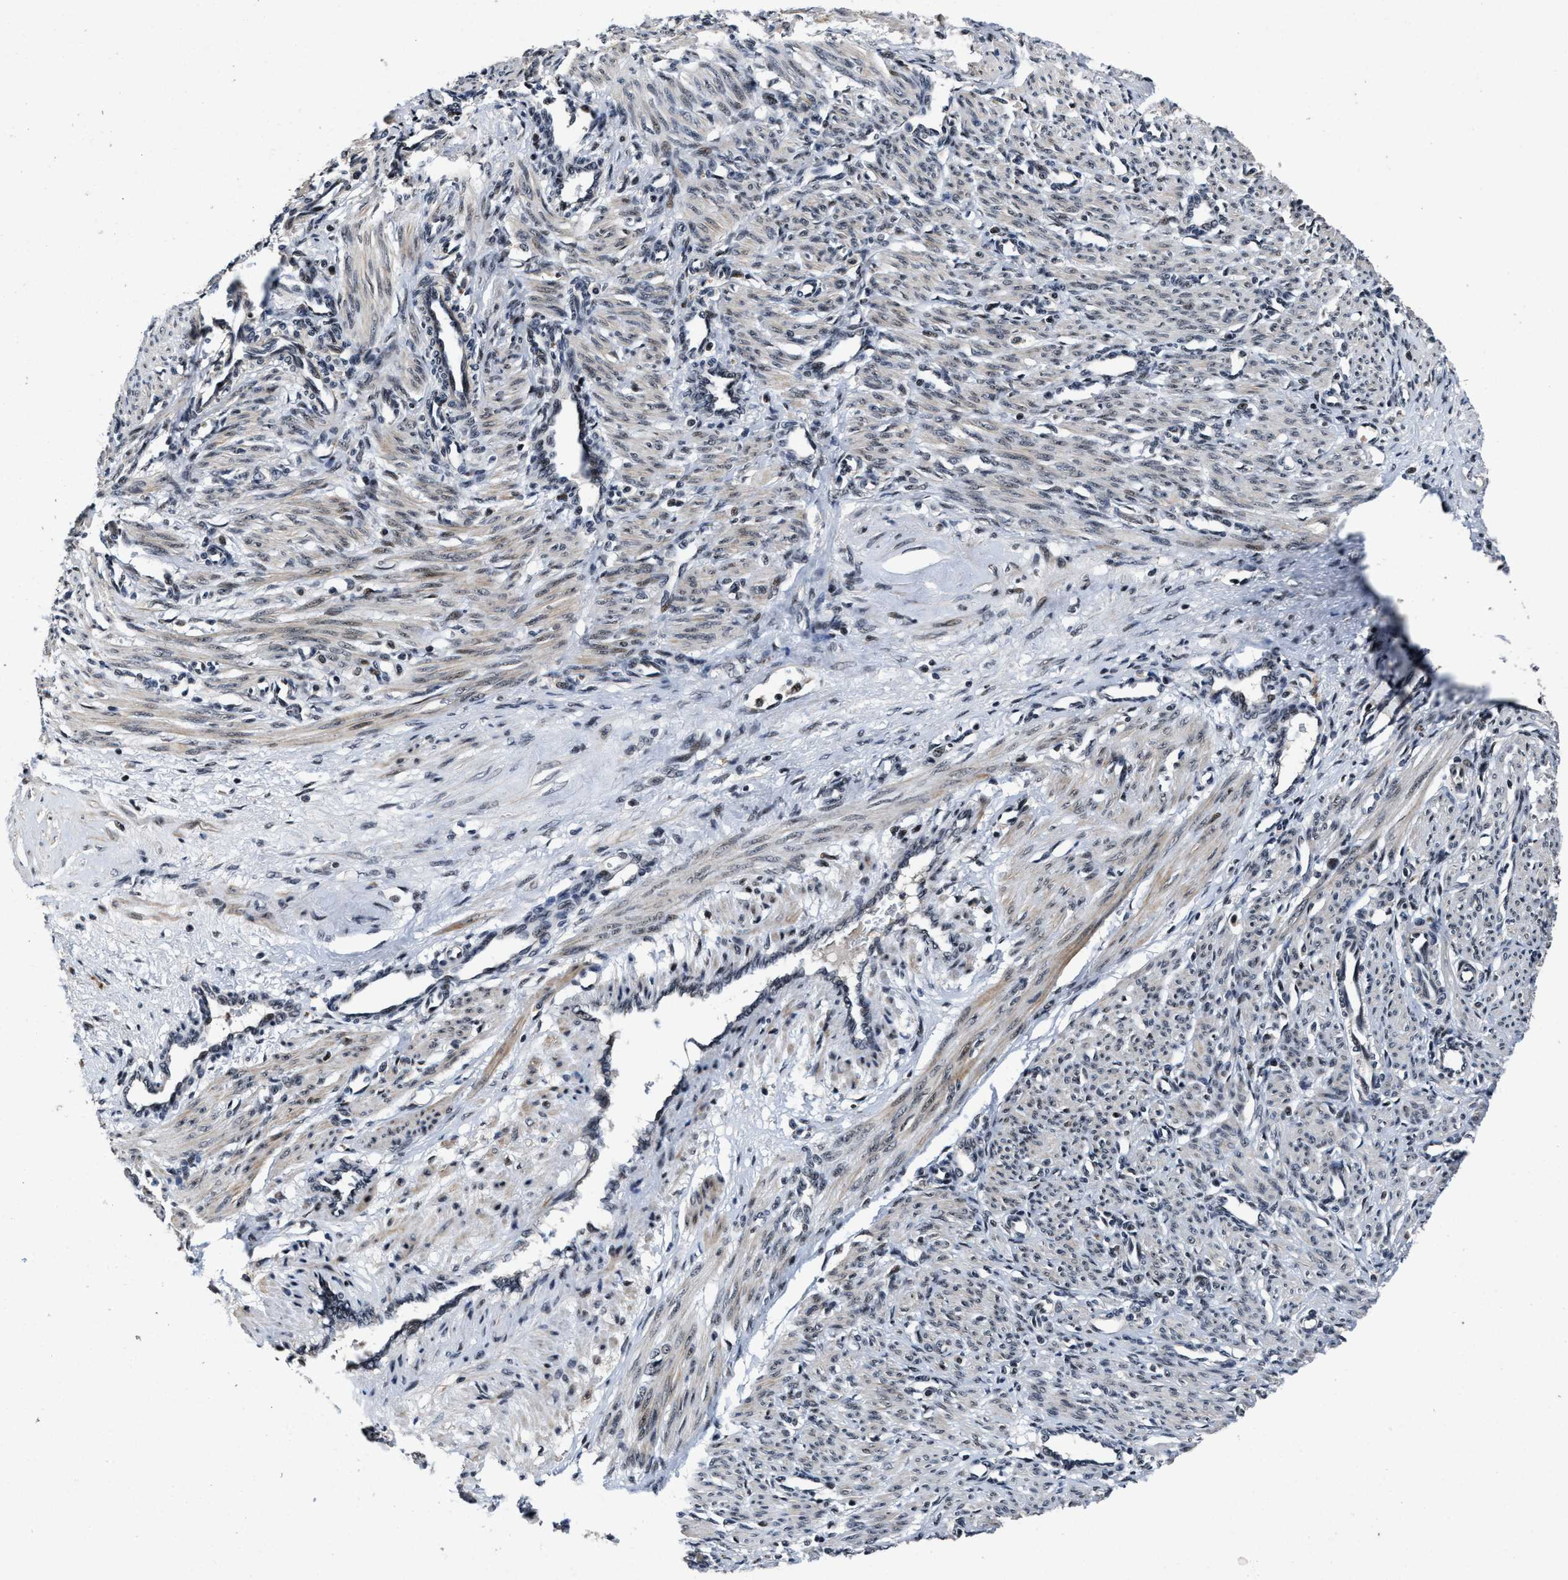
{"staining": {"intensity": "weak", "quantity": ">75%", "location": "cytoplasmic/membranous,nuclear"}, "tissue": "smooth muscle", "cell_type": "Smooth muscle cells", "image_type": "normal", "snomed": [{"axis": "morphology", "description": "Normal tissue, NOS"}, {"axis": "topography", "description": "Endometrium"}], "caption": "Immunohistochemistry (IHC) histopathology image of normal human smooth muscle stained for a protein (brown), which shows low levels of weak cytoplasmic/membranous,nuclear positivity in approximately >75% of smooth muscle cells.", "gene": "ZNF233", "patient": {"sex": "female", "age": 33}}